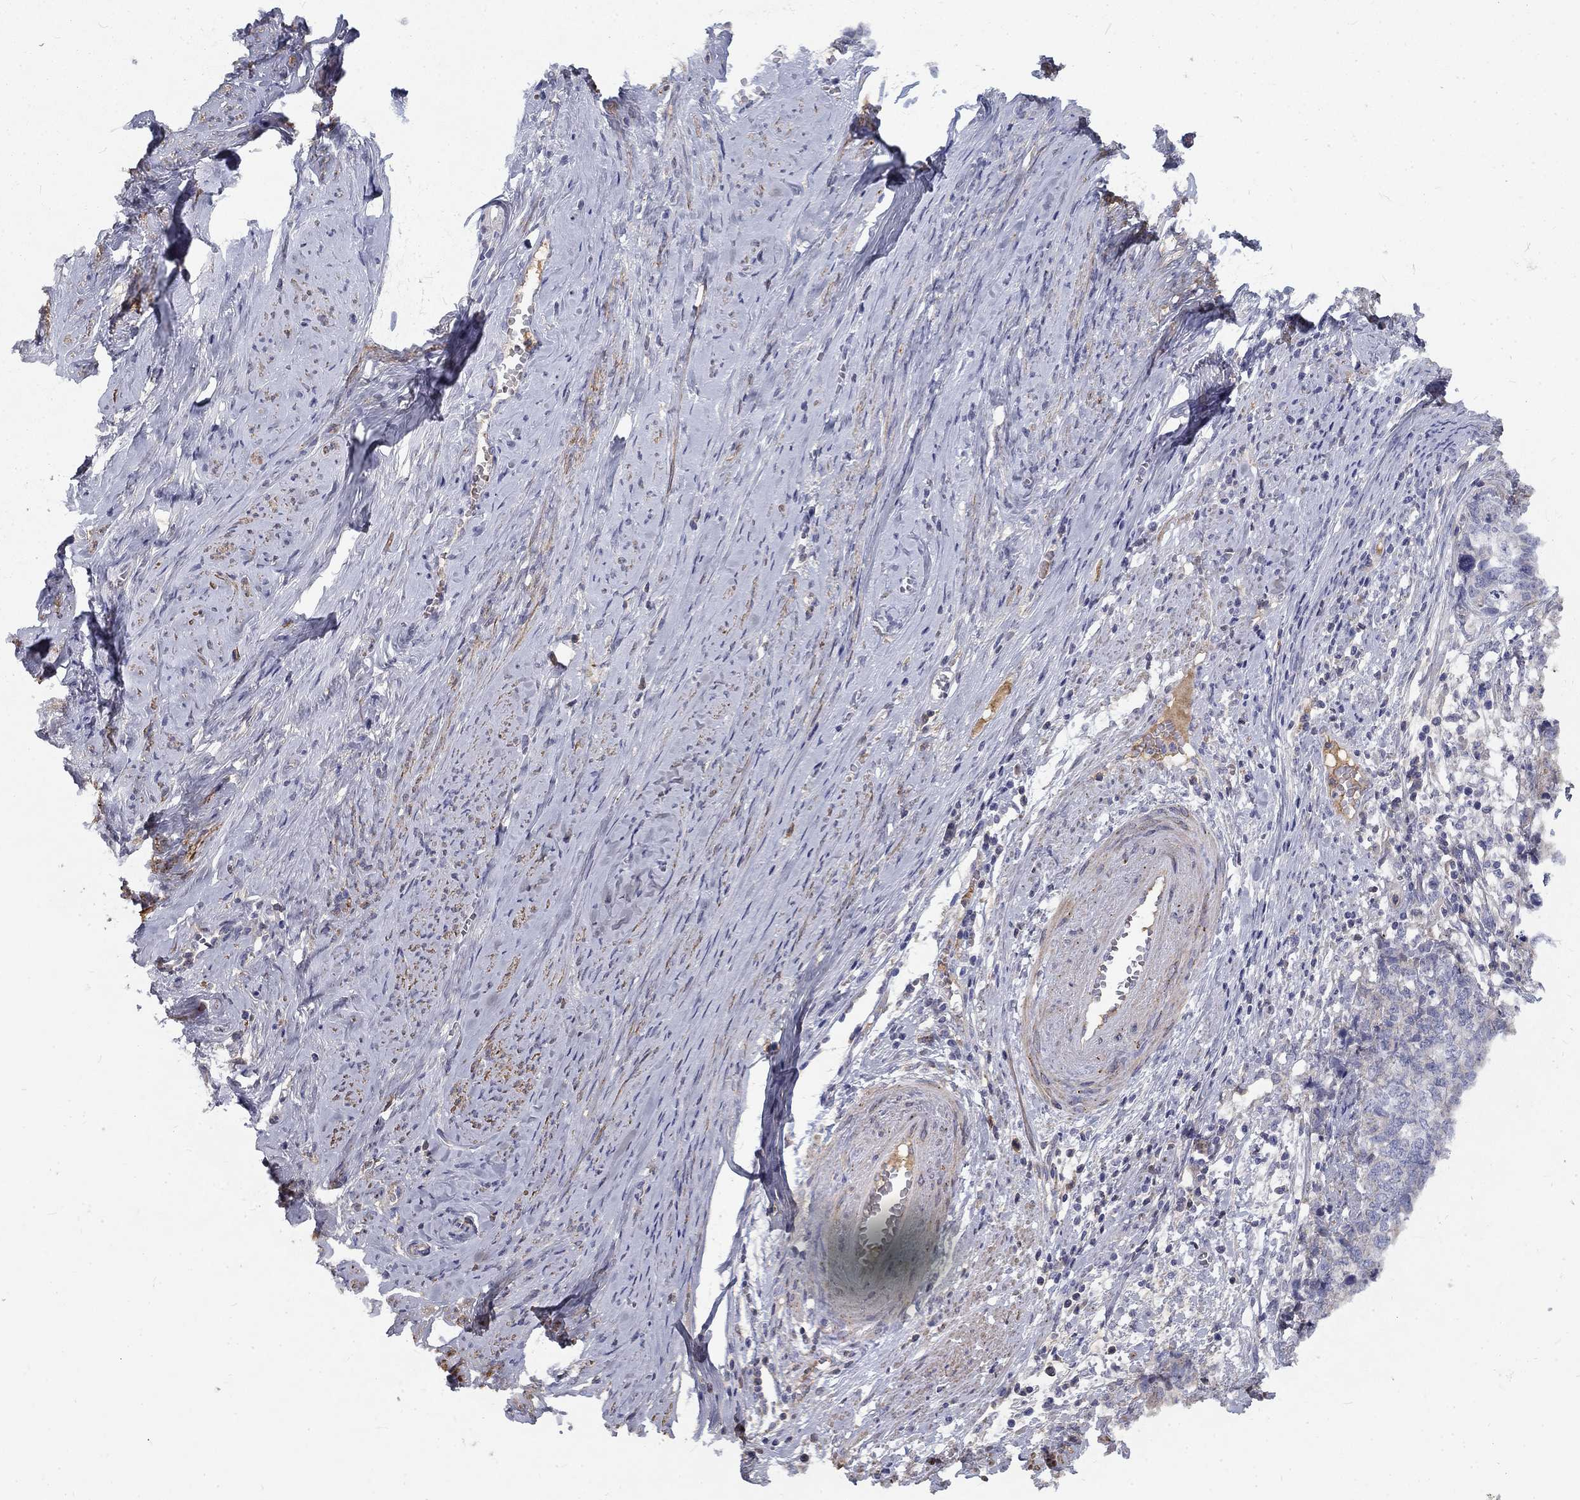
{"staining": {"intensity": "moderate", "quantity": "<25%", "location": "cytoplasmic/membranous"}, "tissue": "cervical cancer", "cell_type": "Tumor cells", "image_type": "cancer", "snomed": [{"axis": "morphology", "description": "Squamous cell carcinoma, NOS"}, {"axis": "topography", "description": "Cervix"}], "caption": "High-magnification brightfield microscopy of cervical squamous cell carcinoma stained with DAB (brown) and counterstained with hematoxylin (blue). tumor cells exhibit moderate cytoplasmic/membranous expression is identified in about<25% of cells.", "gene": "EPDR1", "patient": {"sex": "female", "age": 63}}